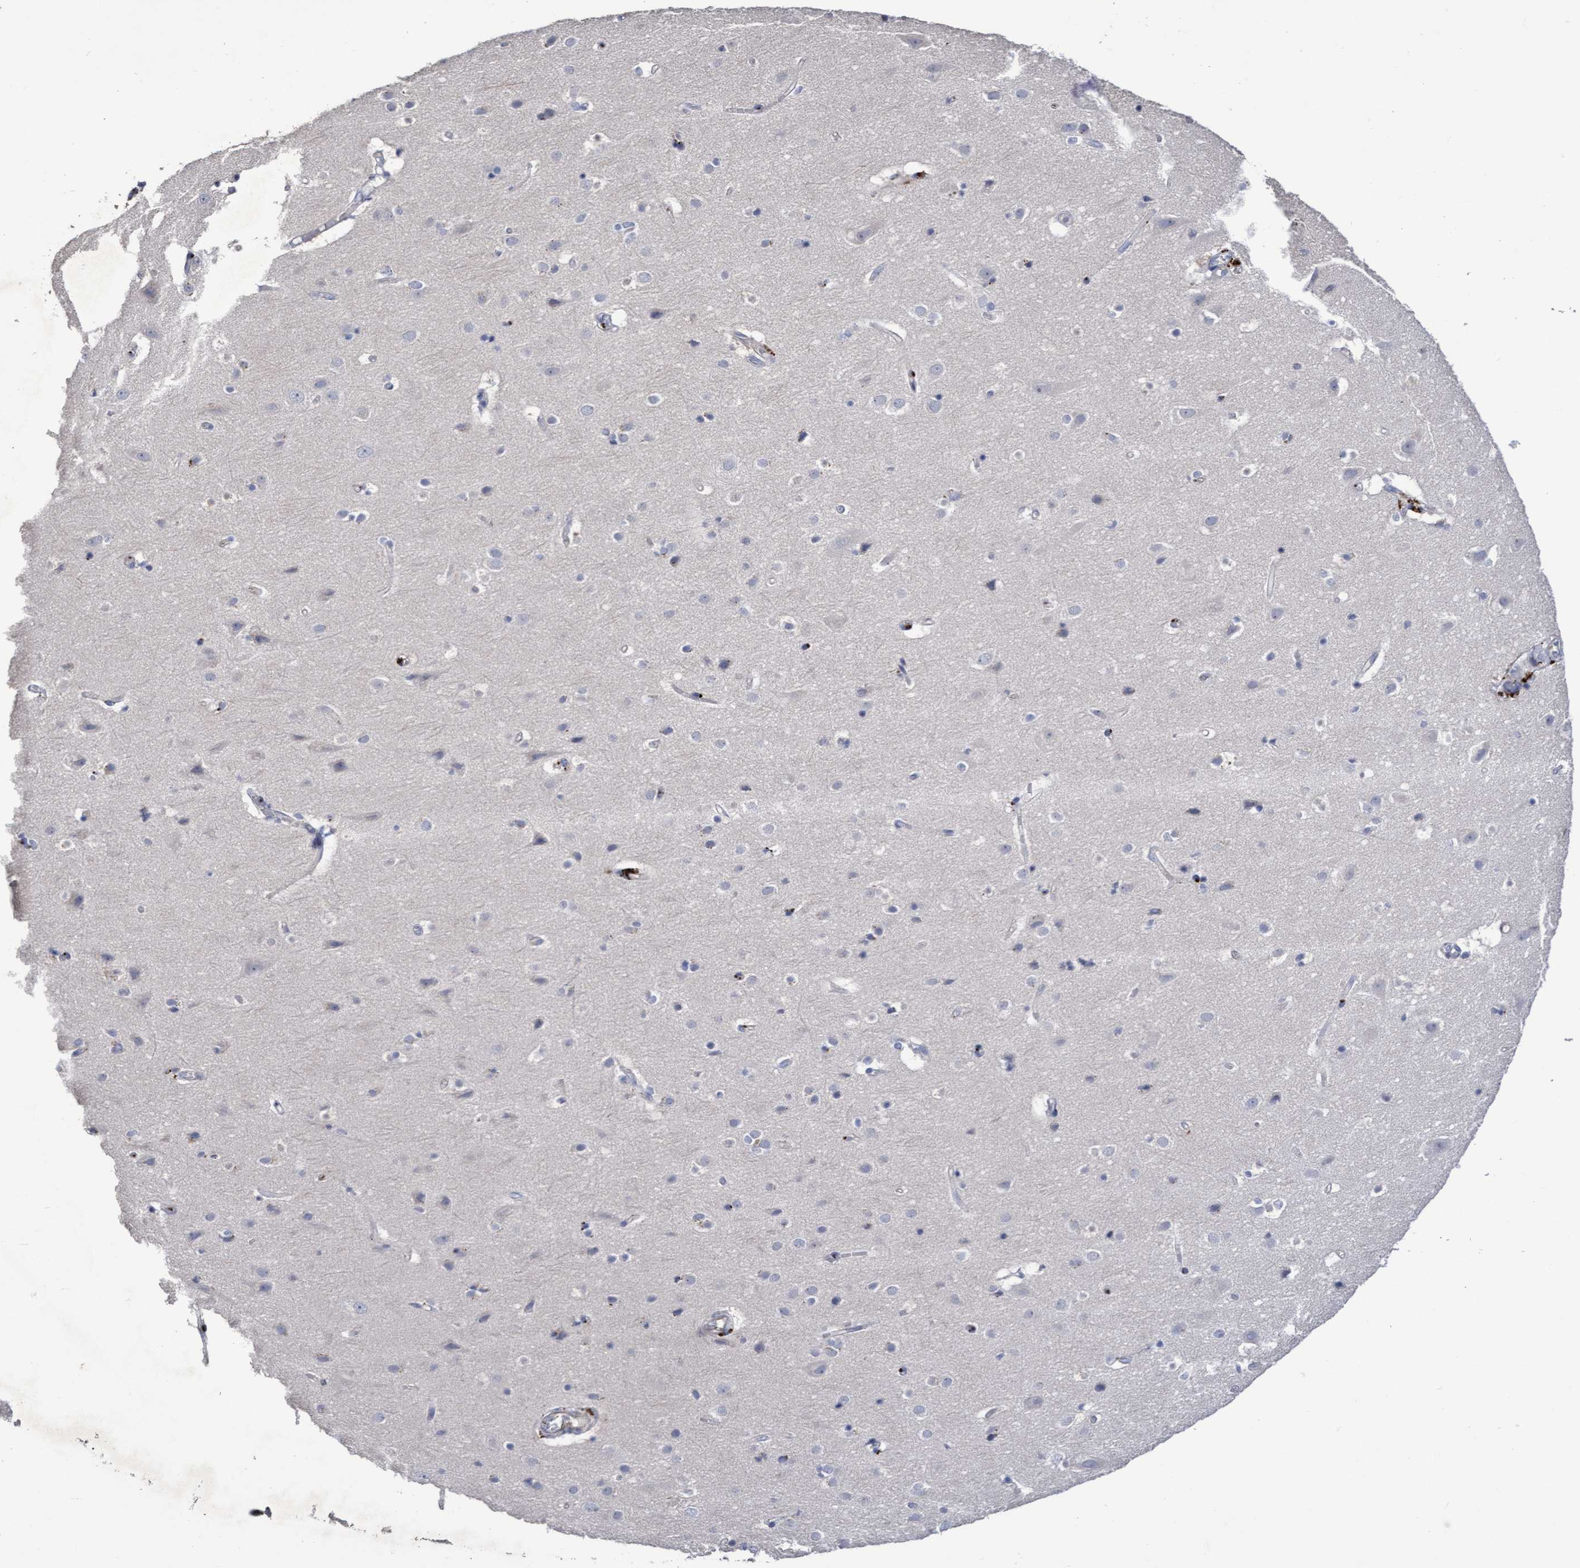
{"staining": {"intensity": "moderate", "quantity": "<25%", "location": "cytoplasmic/membranous"}, "tissue": "cerebral cortex", "cell_type": "Endothelial cells", "image_type": "normal", "snomed": [{"axis": "morphology", "description": "Normal tissue, NOS"}, {"axis": "topography", "description": "Cerebral cortex"}], "caption": "Unremarkable cerebral cortex was stained to show a protein in brown. There is low levels of moderate cytoplasmic/membranous positivity in about <25% of endothelial cells. (IHC, brightfield microscopy, high magnification).", "gene": "KRT24", "patient": {"sex": "male", "age": 54}}